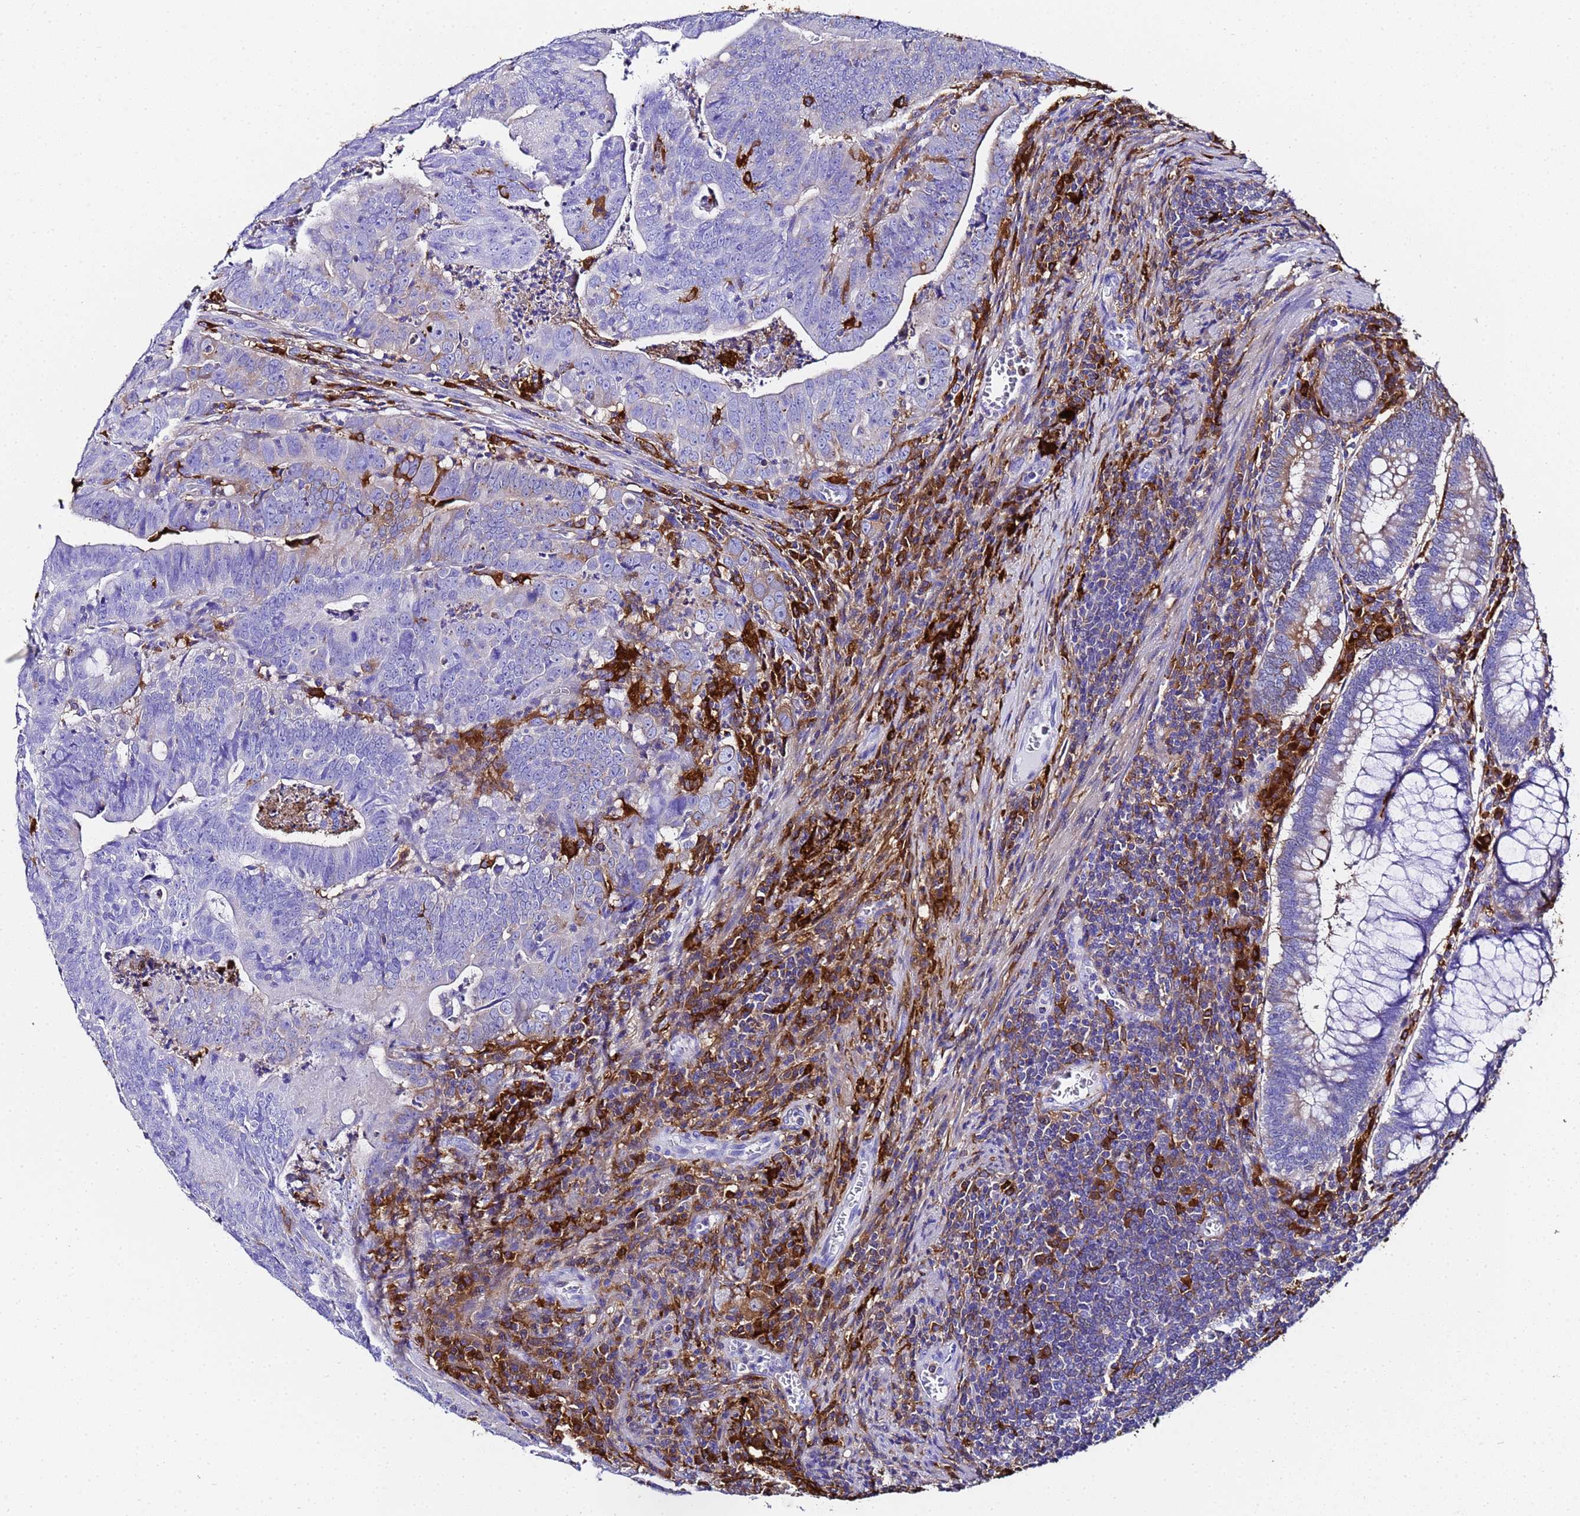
{"staining": {"intensity": "moderate", "quantity": "<25%", "location": "cytoplasmic/membranous"}, "tissue": "colorectal cancer", "cell_type": "Tumor cells", "image_type": "cancer", "snomed": [{"axis": "morphology", "description": "Adenocarcinoma, NOS"}, {"axis": "topography", "description": "Rectum"}], "caption": "Immunohistochemistry image of colorectal adenocarcinoma stained for a protein (brown), which displays low levels of moderate cytoplasmic/membranous positivity in approximately <25% of tumor cells.", "gene": "FTL", "patient": {"sex": "male", "age": 69}}